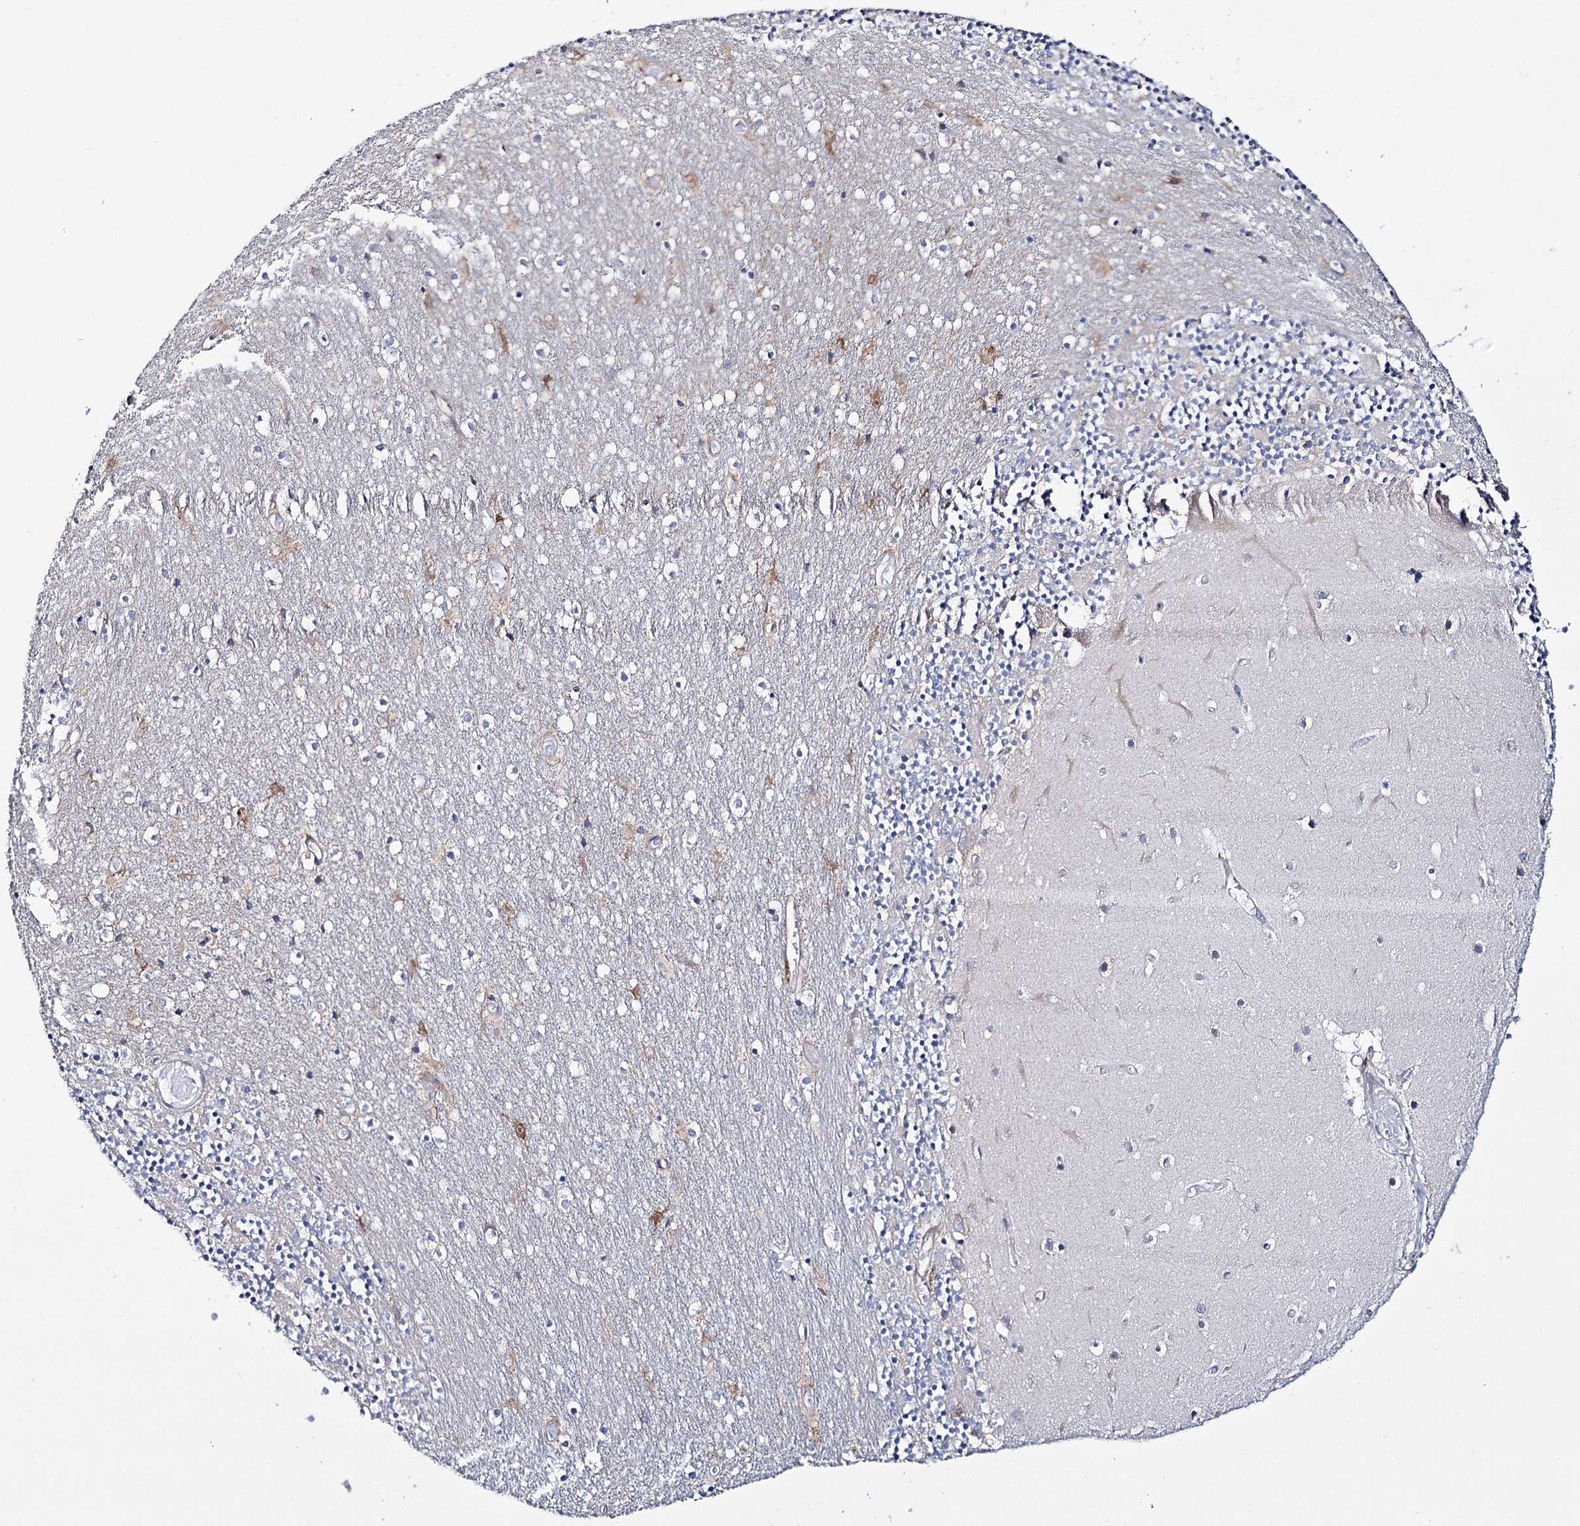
{"staining": {"intensity": "negative", "quantity": "none", "location": "none"}, "tissue": "cerebellum", "cell_type": "Cells in granular layer", "image_type": "normal", "snomed": [{"axis": "morphology", "description": "Normal tissue, NOS"}, {"axis": "topography", "description": "Cerebellum"}], "caption": "Cerebellum stained for a protein using IHC displays no positivity cells in granular layer.", "gene": "PTER", "patient": {"sex": "female", "age": 28}}